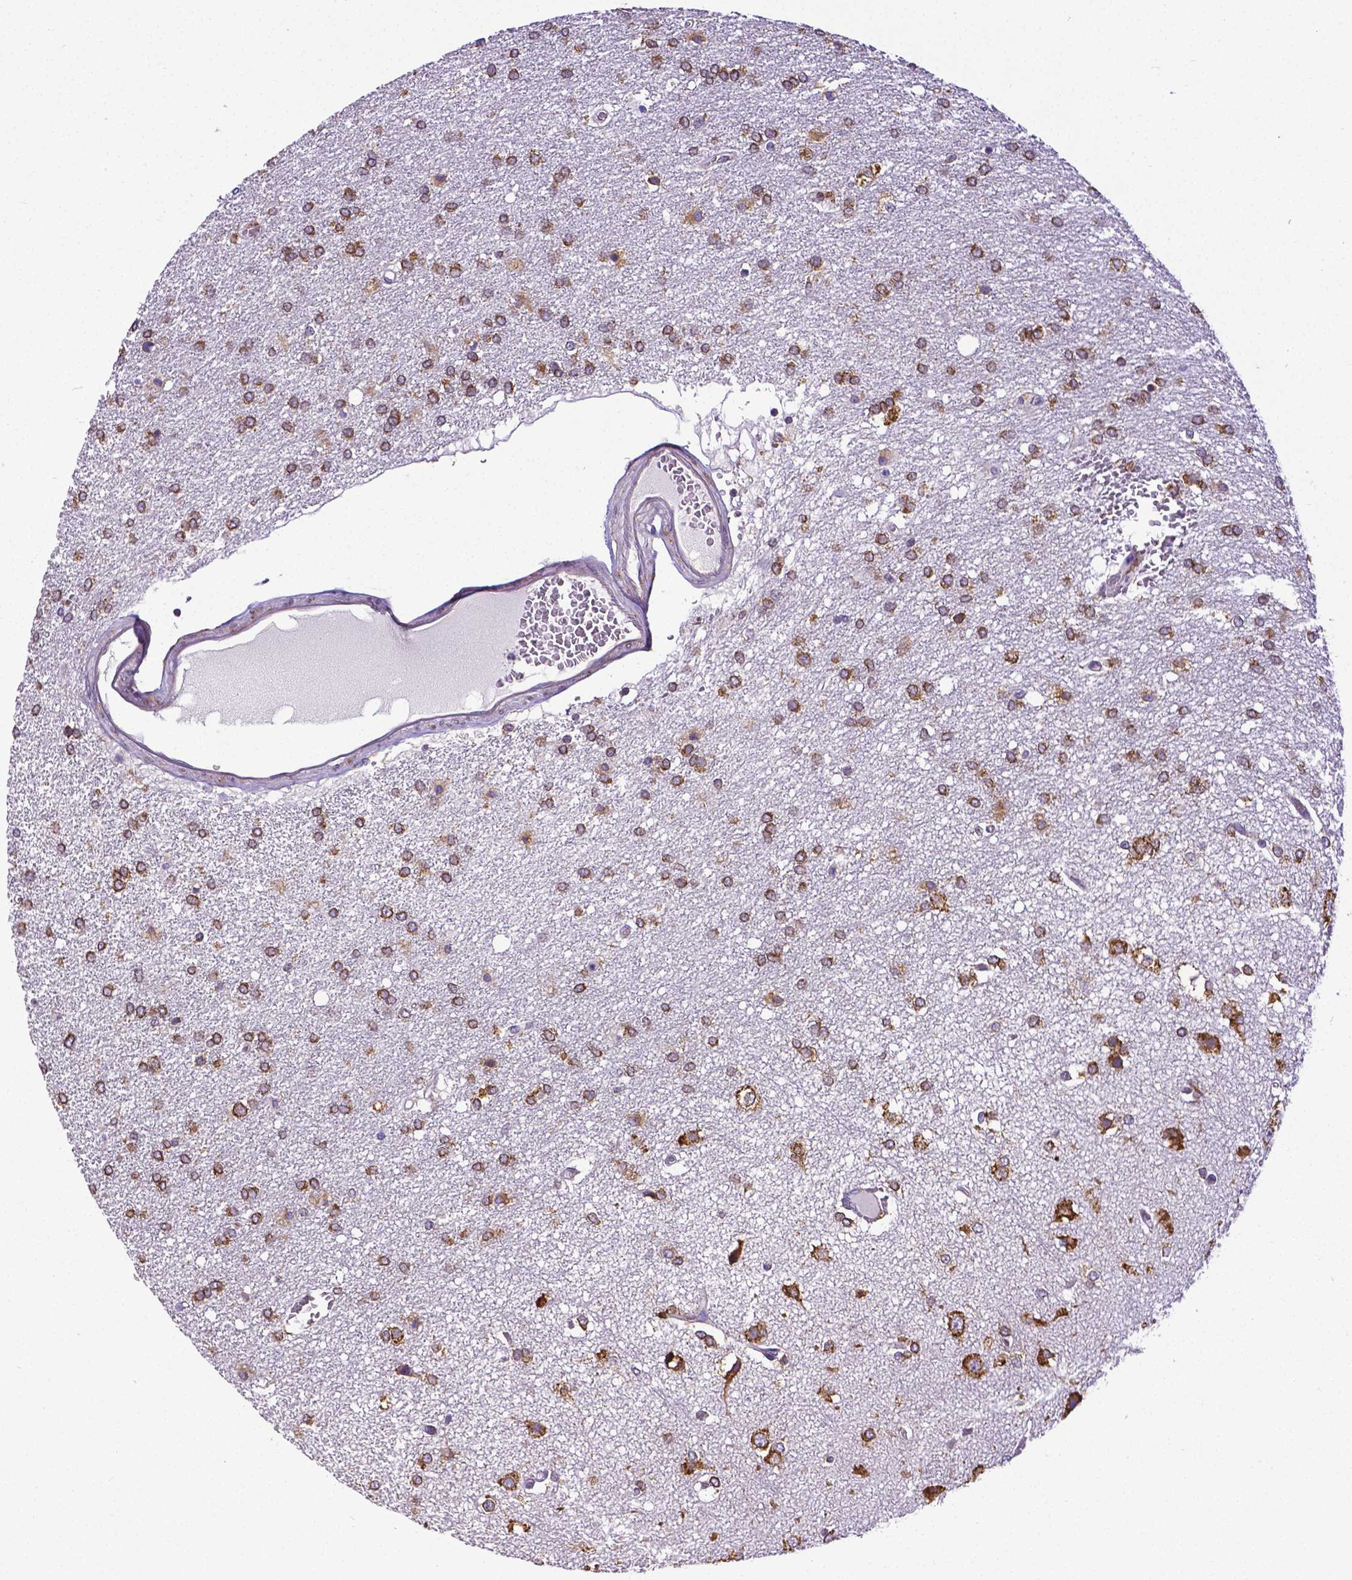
{"staining": {"intensity": "strong", "quantity": ">75%", "location": "cytoplasmic/membranous"}, "tissue": "glioma", "cell_type": "Tumor cells", "image_type": "cancer", "snomed": [{"axis": "morphology", "description": "Glioma, malignant, High grade"}, {"axis": "topography", "description": "Brain"}], "caption": "Immunohistochemistry histopathology image of human malignant glioma (high-grade) stained for a protein (brown), which demonstrates high levels of strong cytoplasmic/membranous staining in about >75% of tumor cells.", "gene": "MTDH", "patient": {"sex": "female", "age": 61}}